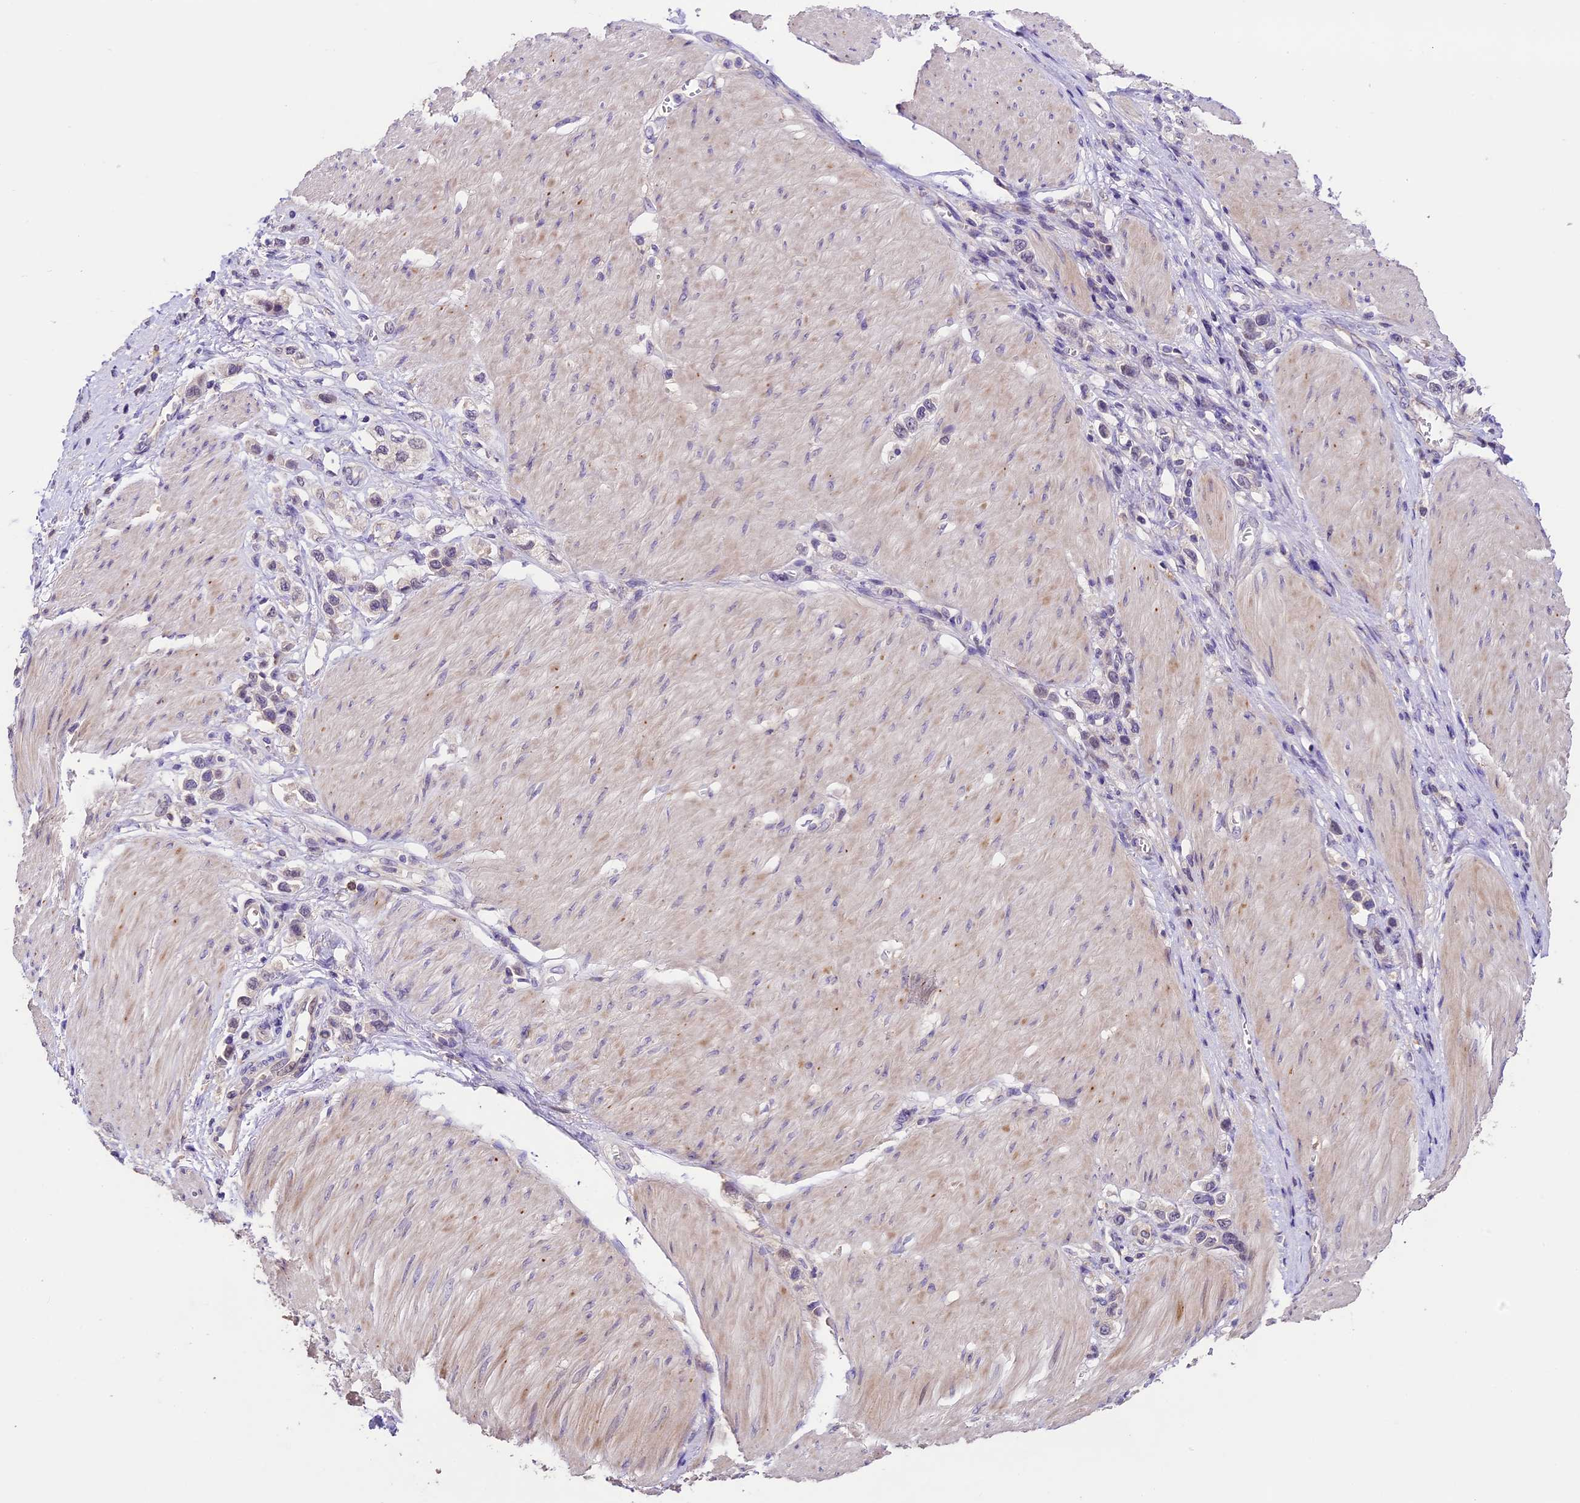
{"staining": {"intensity": "negative", "quantity": "none", "location": "none"}, "tissue": "stomach cancer", "cell_type": "Tumor cells", "image_type": "cancer", "snomed": [{"axis": "morphology", "description": "Normal tissue, NOS"}, {"axis": "morphology", "description": "Adenocarcinoma, NOS"}, {"axis": "topography", "description": "Stomach, upper"}, {"axis": "topography", "description": "Stomach"}], "caption": "An immunohistochemistry micrograph of stomach cancer is shown. There is no staining in tumor cells of stomach cancer. The staining is performed using DAB brown chromogen with nuclei counter-stained in using hematoxylin.", "gene": "DGKH", "patient": {"sex": "female", "age": 65}}